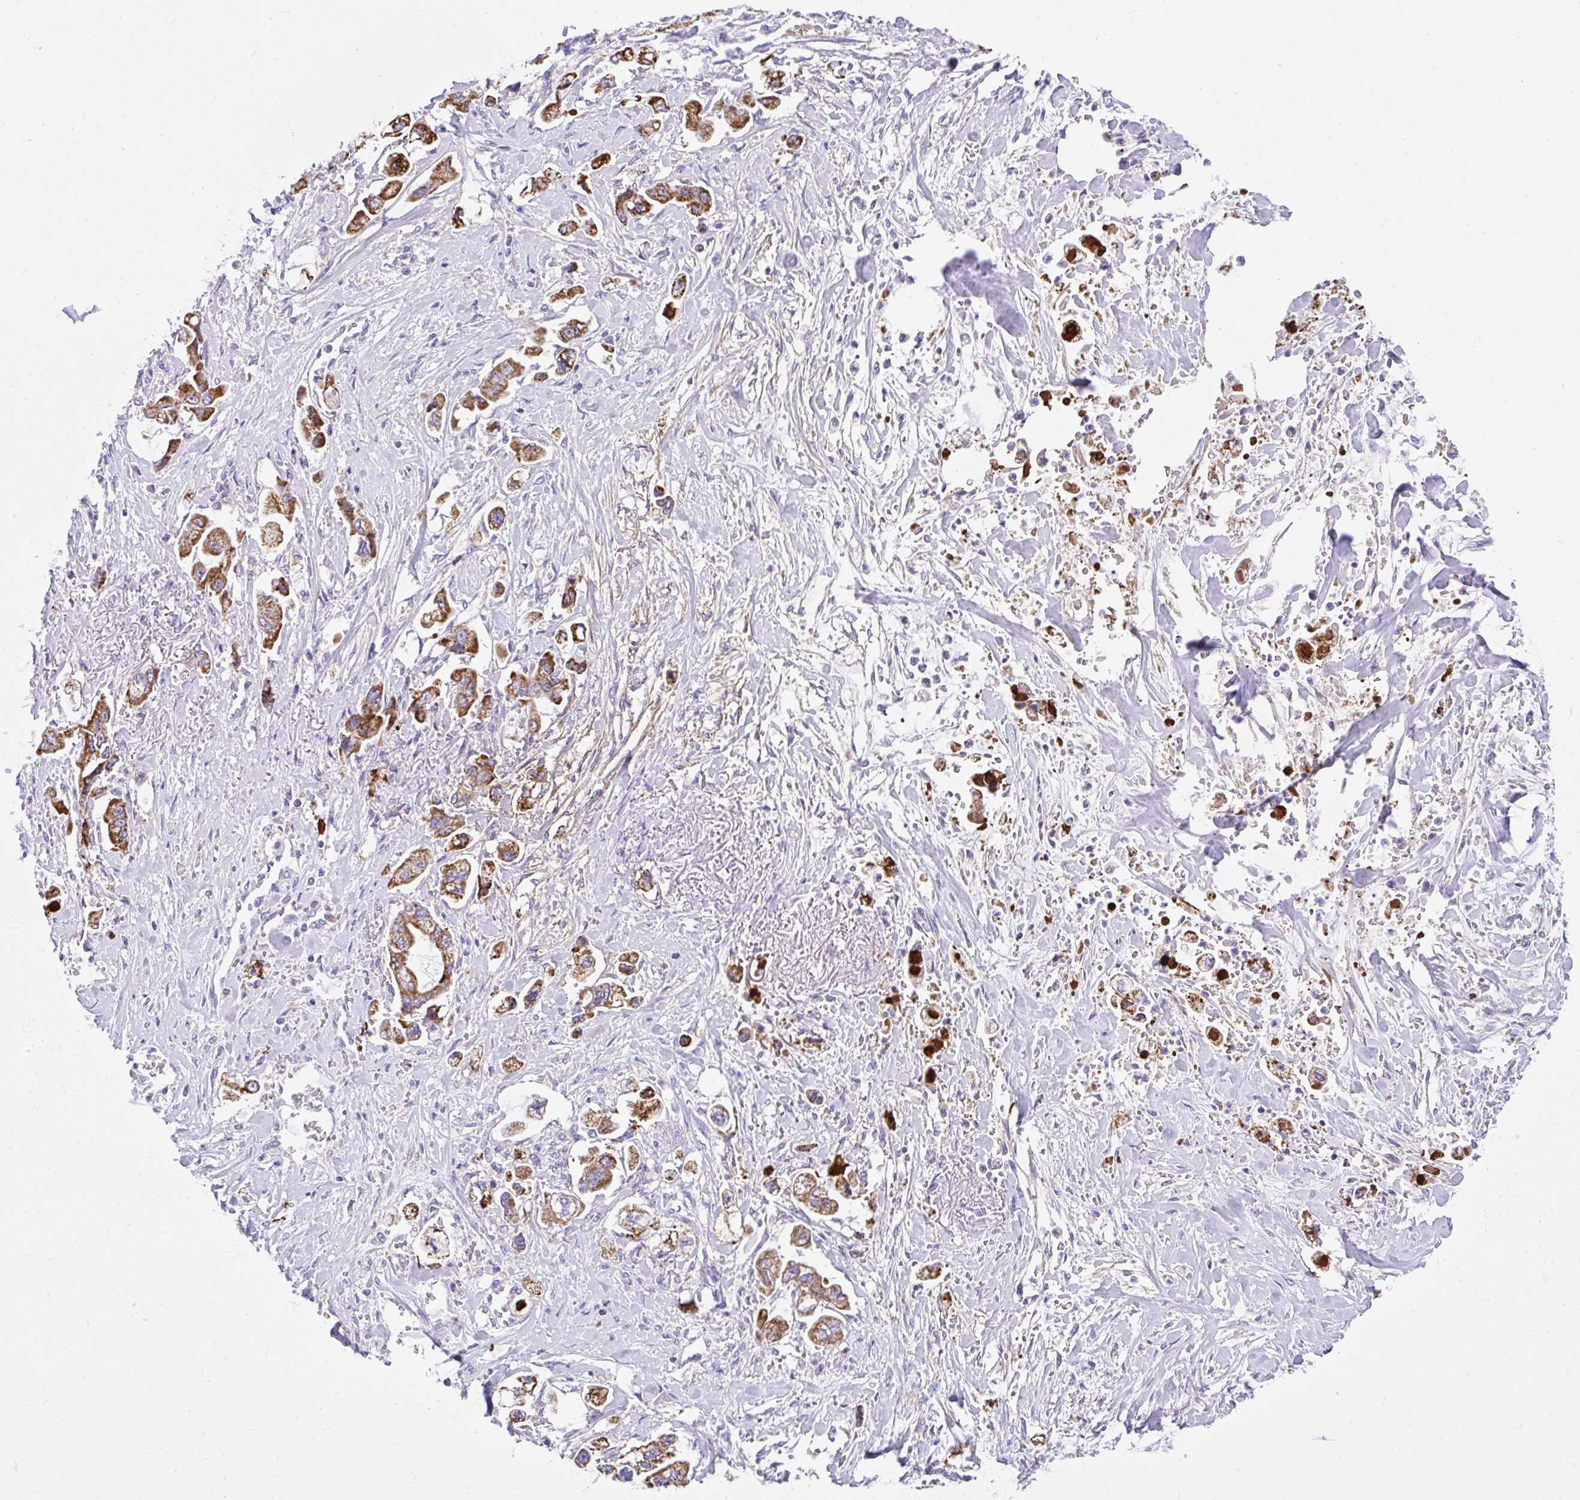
{"staining": {"intensity": "strong", "quantity": ">75%", "location": "cytoplasmic/membranous"}, "tissue": "stomach cancer", "cell_type": "Tumor cells", "image_type": "cancer", "snomed": [{"axis": "morphology", "description": "Adenocarcinoma, NOS"}, {"axis": "topography", "description": "Stomach"}], "caption": "The photomicrograph shows a brown stain indicating the presence of a protein in the cytoplasmic/membranous of tumor cells in adenocarcinoma (stomach).", "gene": "SLC13A1", "patient": {"sex": "male", "age": 62}}